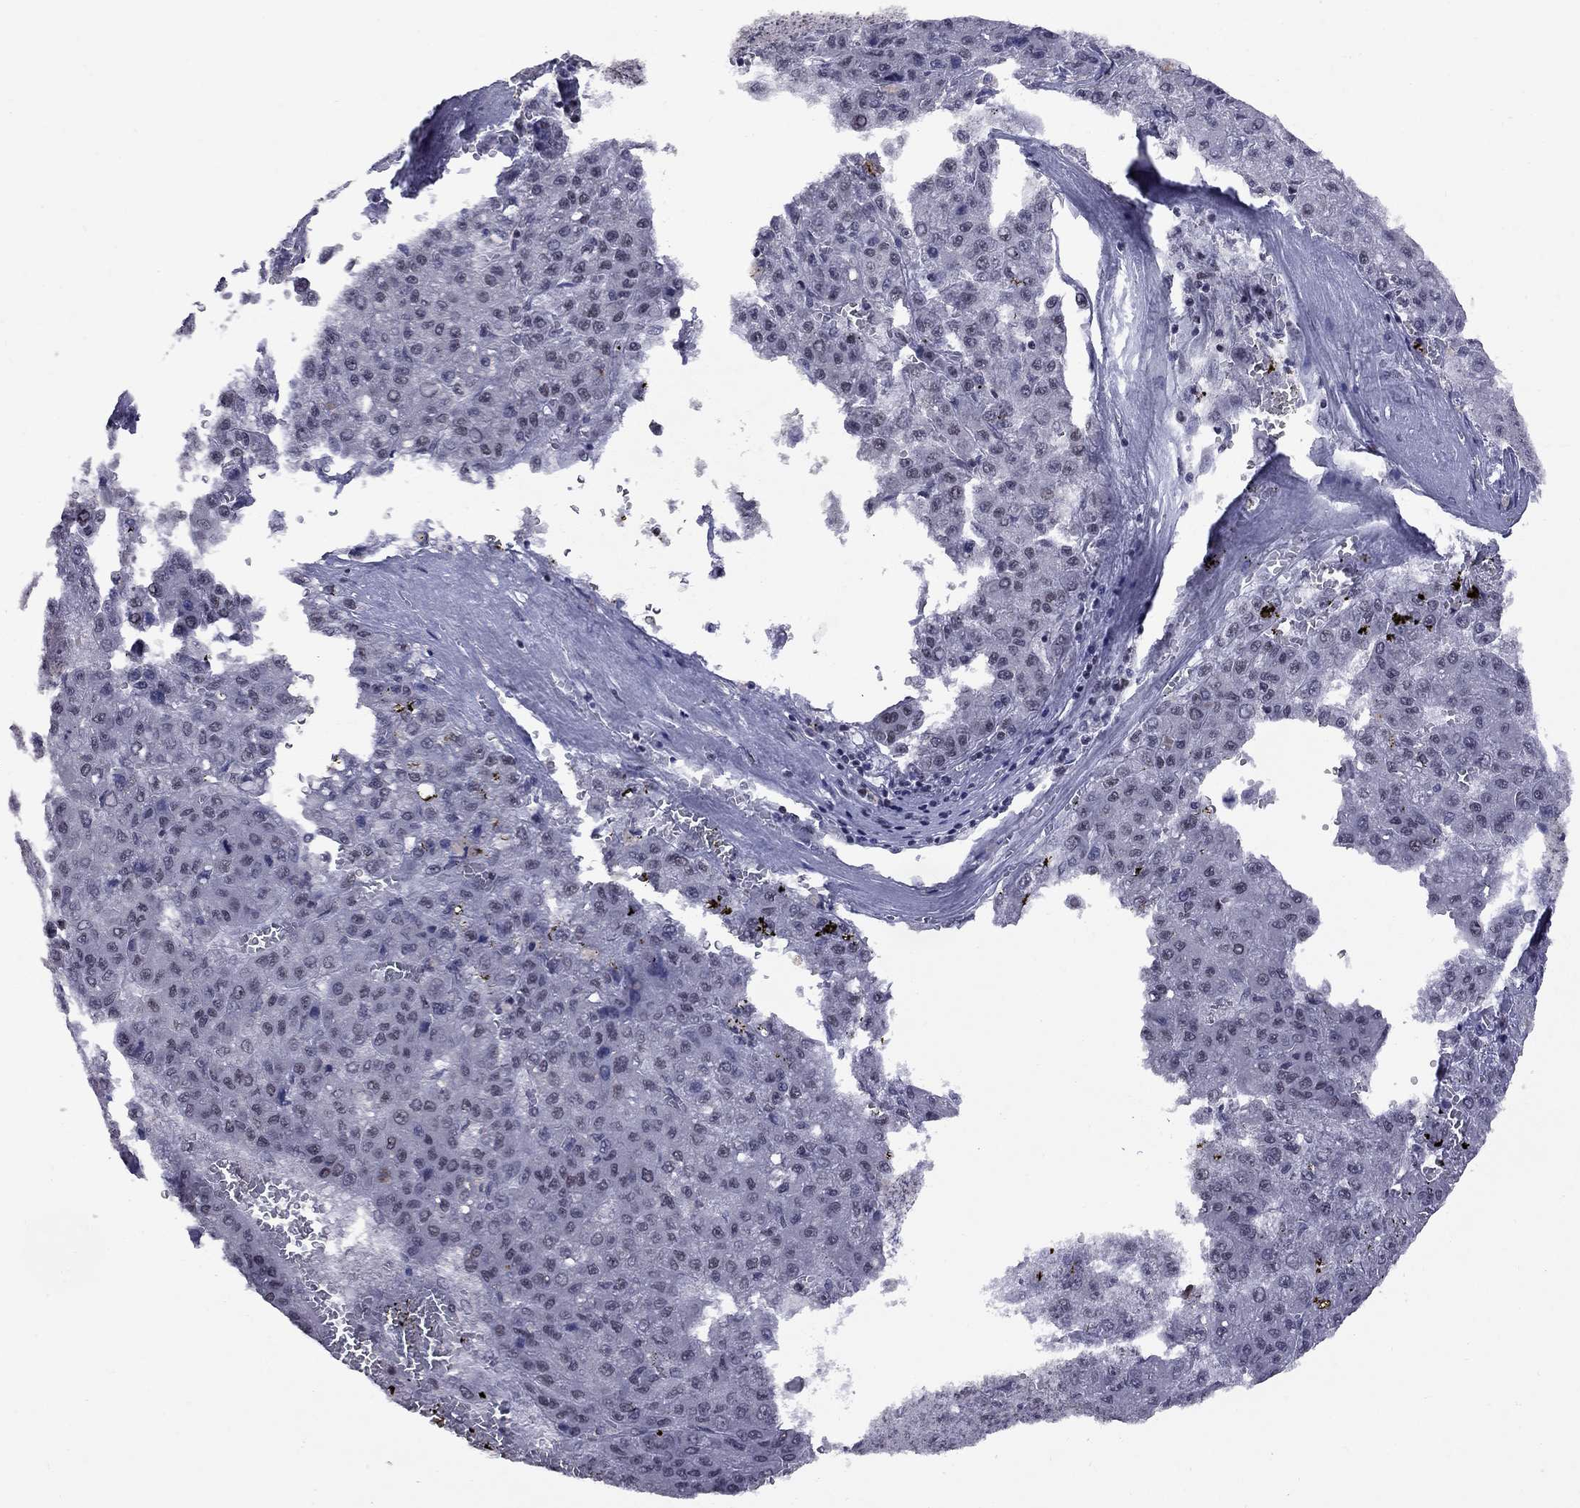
{"staining": {"intensity": "negative", "quantity": "none", "location": "none"}, "tissue": "liver cancer", "cell_type": "Tumor cells", "image_type": "cancer", "snomed": [{"axis": "morphology", "description": "Carcinoma, Hepatocellular, NOS"}, {"axis": "topography", "description": "Liver"}], "caption": "Protein analysis of liver hepatocellular carcinoma exhibits no significant staining in tumor cells.", "gene": "TAF9", "patient": {"sex": "male", "age": 70}}